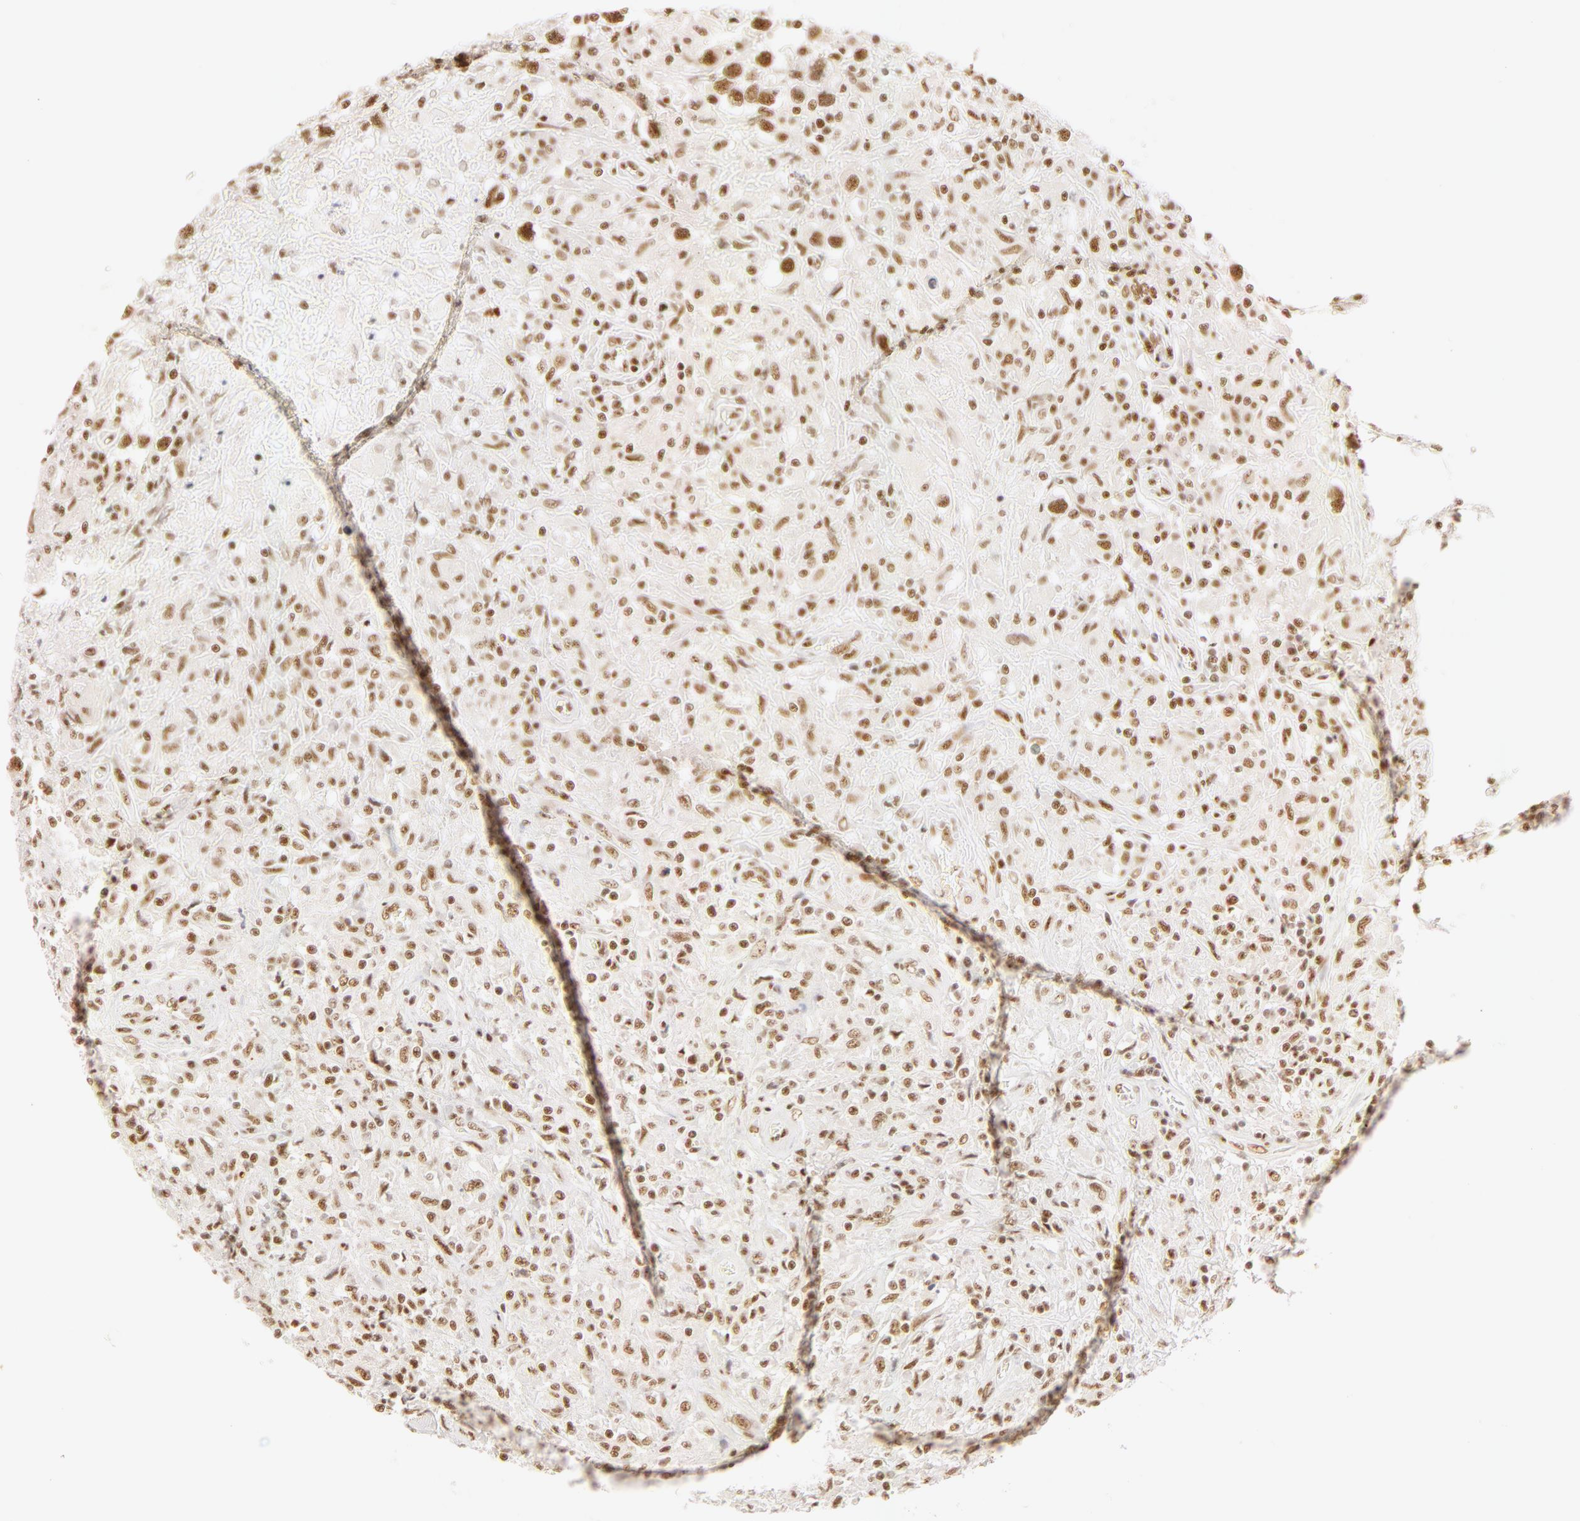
{"staining": {"intensity": "weak", "quantity": ">75%", "location": "nuclear"}, "tissue": "testis cancer", "cell_type": "Tumor cells", "image_type": "cancer", "snomed": [{"axis": "morphology", "description": "Seminoma, NOS"}, {"axis": "topography", "description": "Testis"}], "caption": "Immunohistochemistry (IHC) of human seminoma (testis) exhibits low levels of weak nuclear positivity in about >75% of tumor cells. Using DAB (brown) and hematoxylin (blue) stains, captured at high magnification using brightfield microscopy.", "gene": "RBM39", "patient": {"sex": "male", "age": 34}}